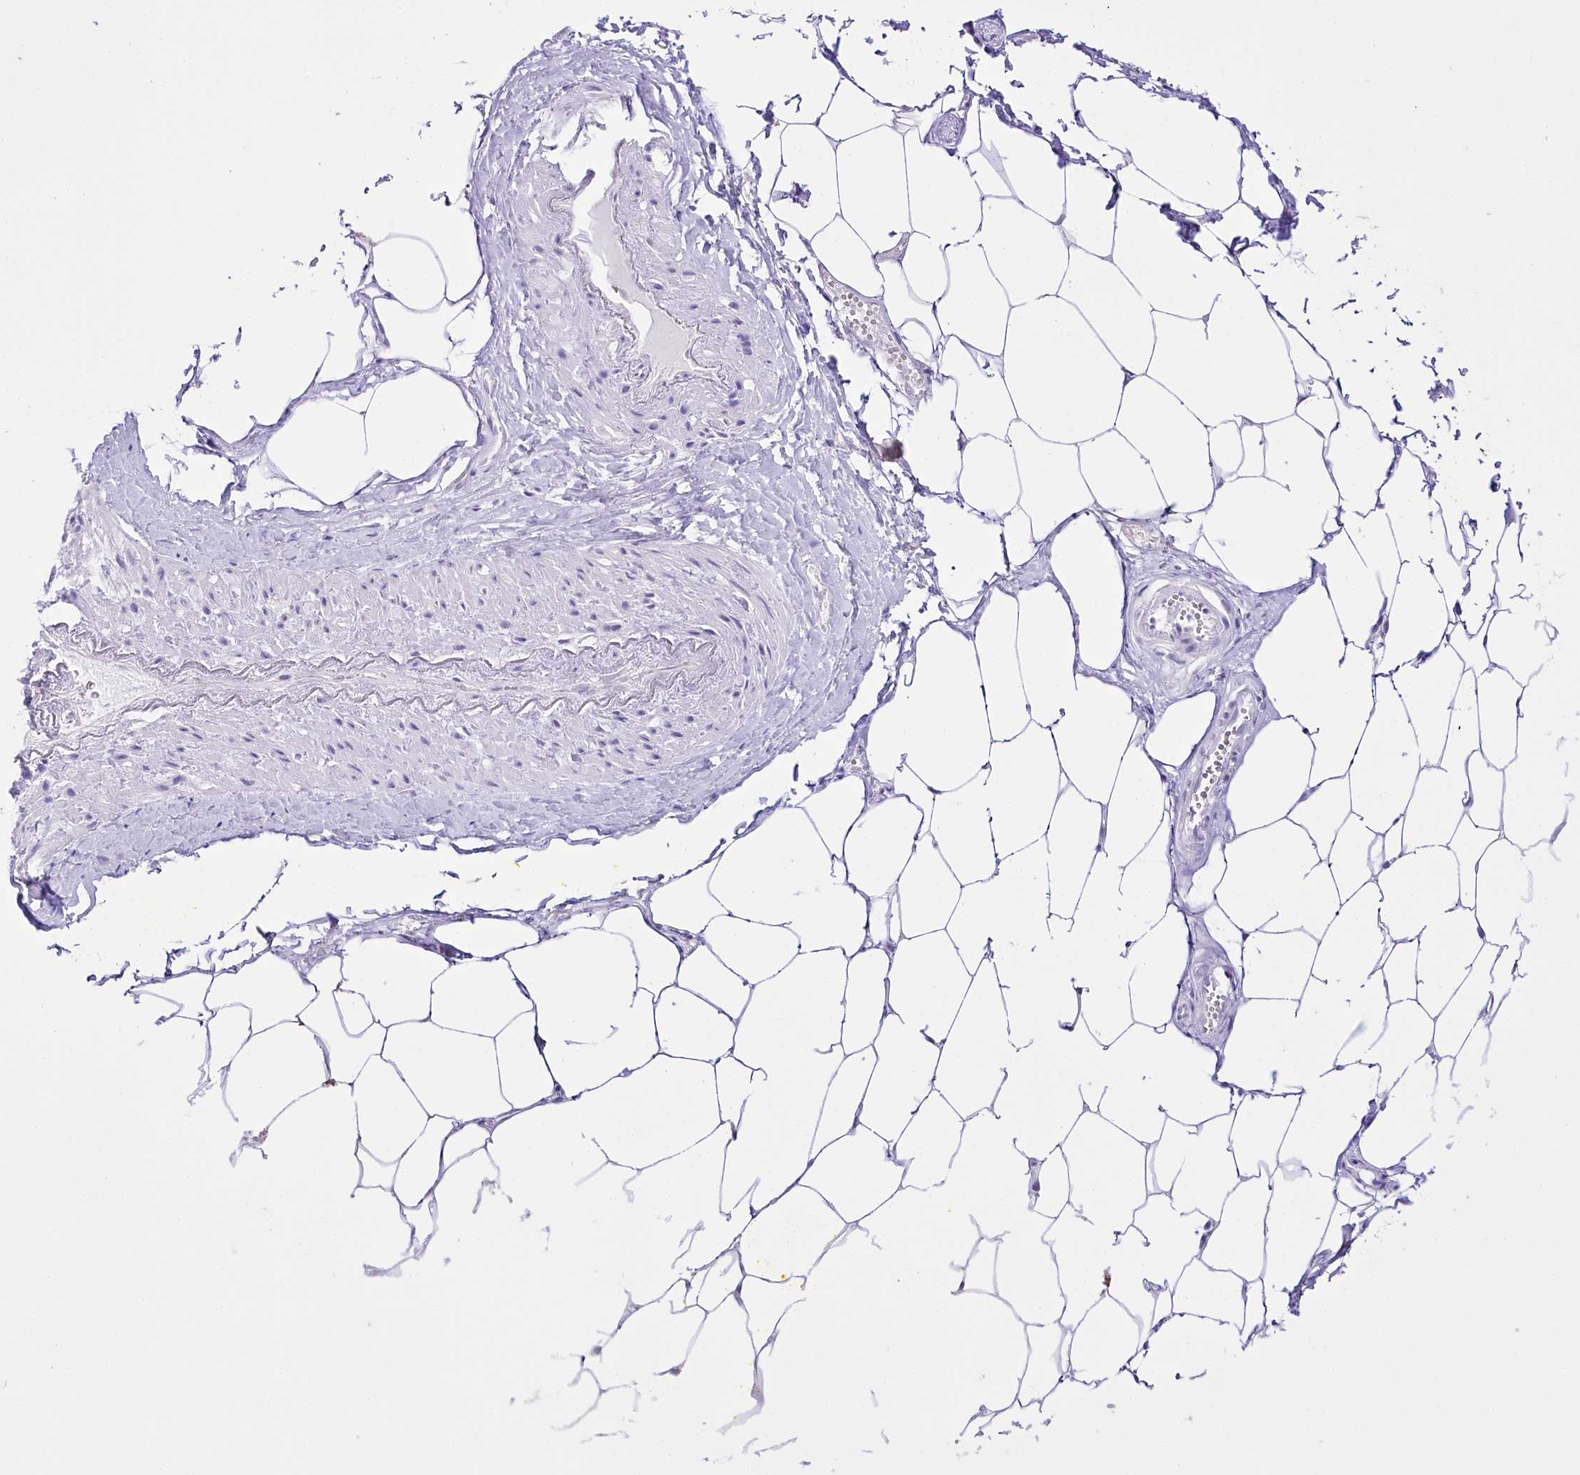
{"staining": {"intensity": "negative", "quantity": "none", "location": "none"}, "tissue": "adipose tissue", "cell_type": "Adipocytes", "image_type": "normal", "snomed": [{"axis": "morphology", "description": "Normal tissue, NOS"}, {"axis": "morphology", "description": "Adenocarcinoma, Low grade"}, {"axis": "topography", "description": "Prostate"}, {"axis": "topography", "description": "Peripheral nerve tissue"}], "caption": "This is a histopathology image of immunohistochemistry staining of unremarkable adipose tissue, which shows no expression in adipocytes.", "gene": "SLC39A10", "patient": {"sex": "male", "age": 63}}